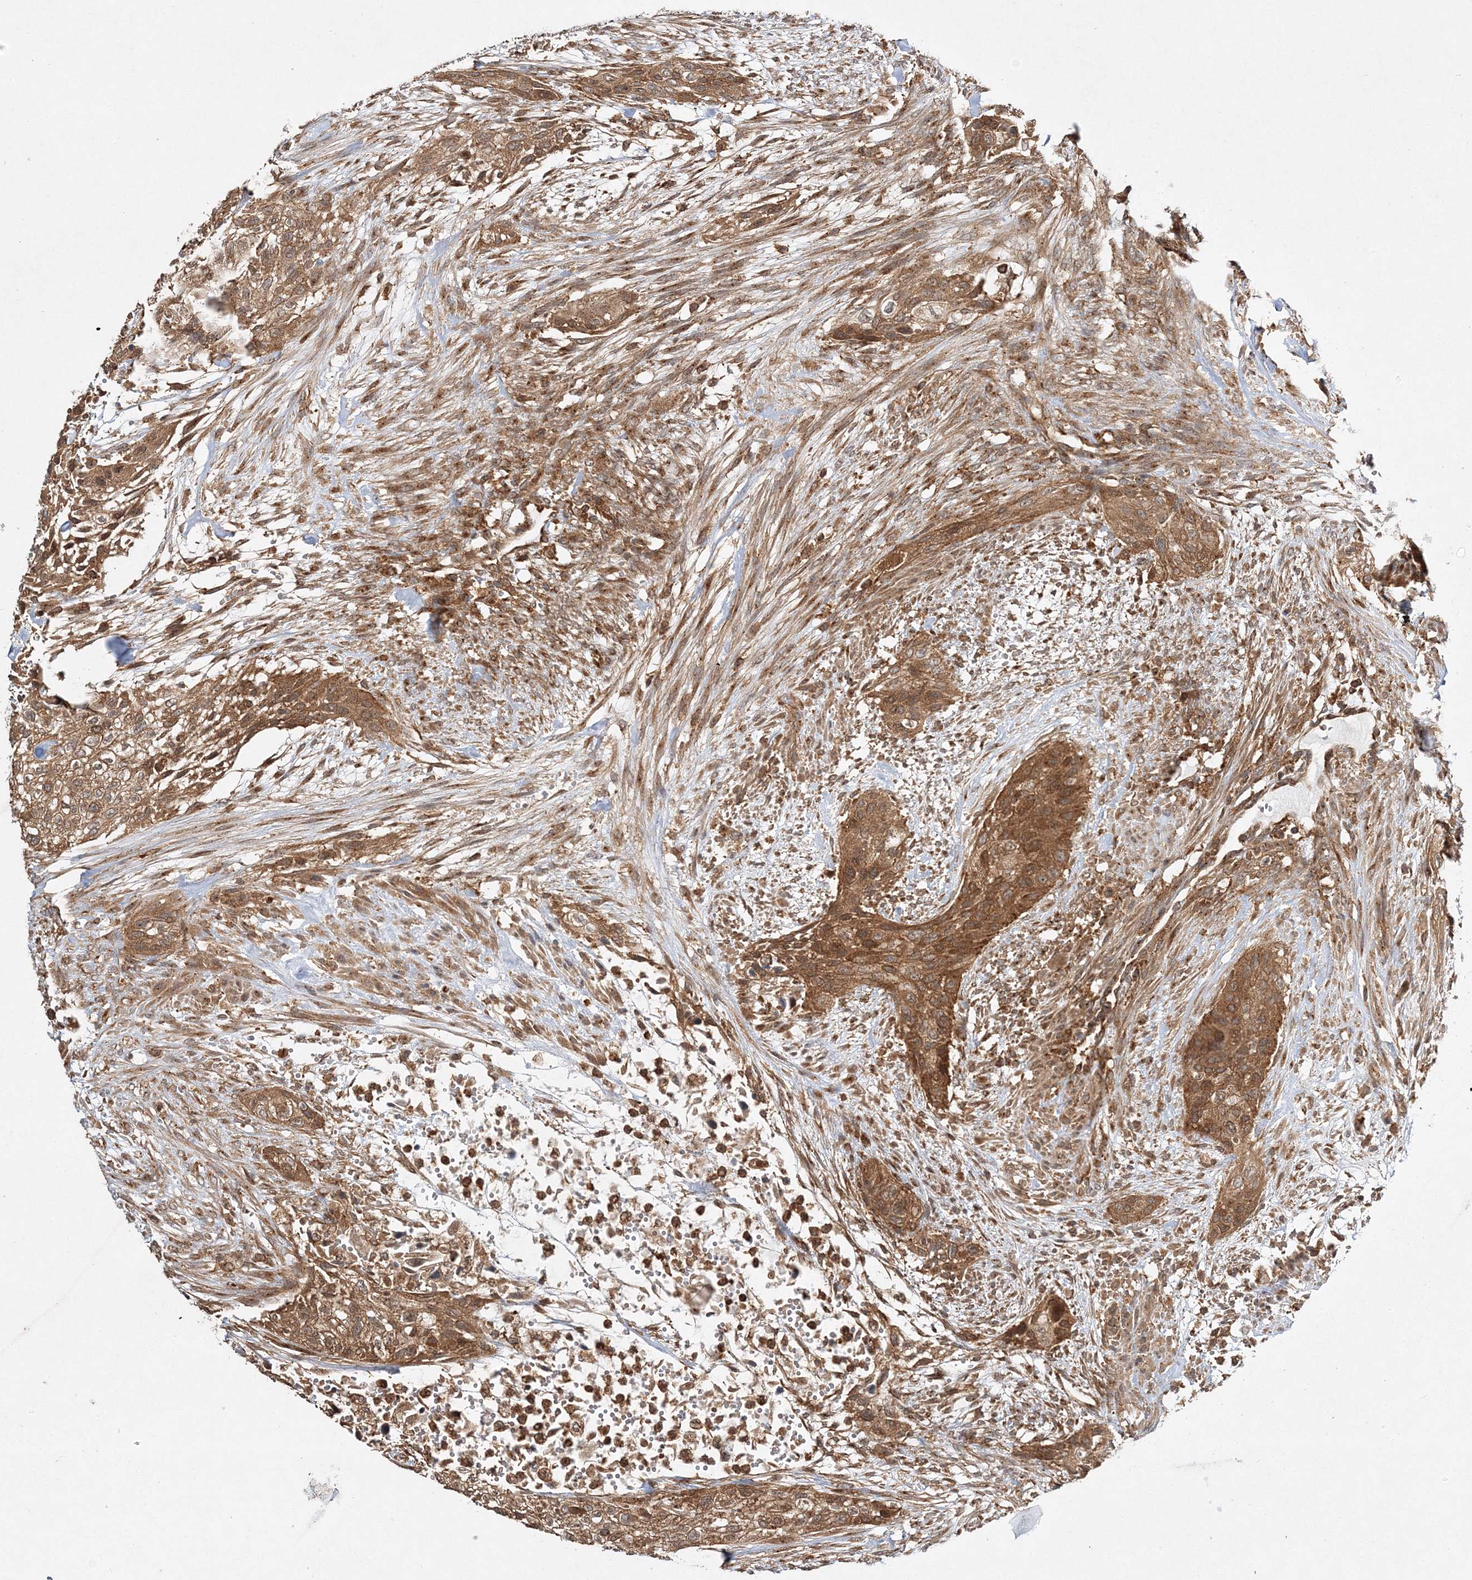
{"staining": {"intensity": "moderate", "quantity": ">75%", "location": "cytoplasmic/membranous"}, "tissue": "urothelial cancer", "cell_type": "Tumor cells", "image_type": "cancer", "snomed": [{"axis": "morphology", "description": "Urothelial carcinoma, High grade"}, {"axis": "topography", "description": "Urinary bladder"}], "caption": "The immunohistochemical stain labels moderate cytoplasmic/membranous positivity in tumor cells of urothelial carcinoma (high-grade) tissue. (DAB IHC, brown staining for protein, blue staining for nuclei).", "gene": "WDR37", "patient": {"sex": "male", "age": 35}}